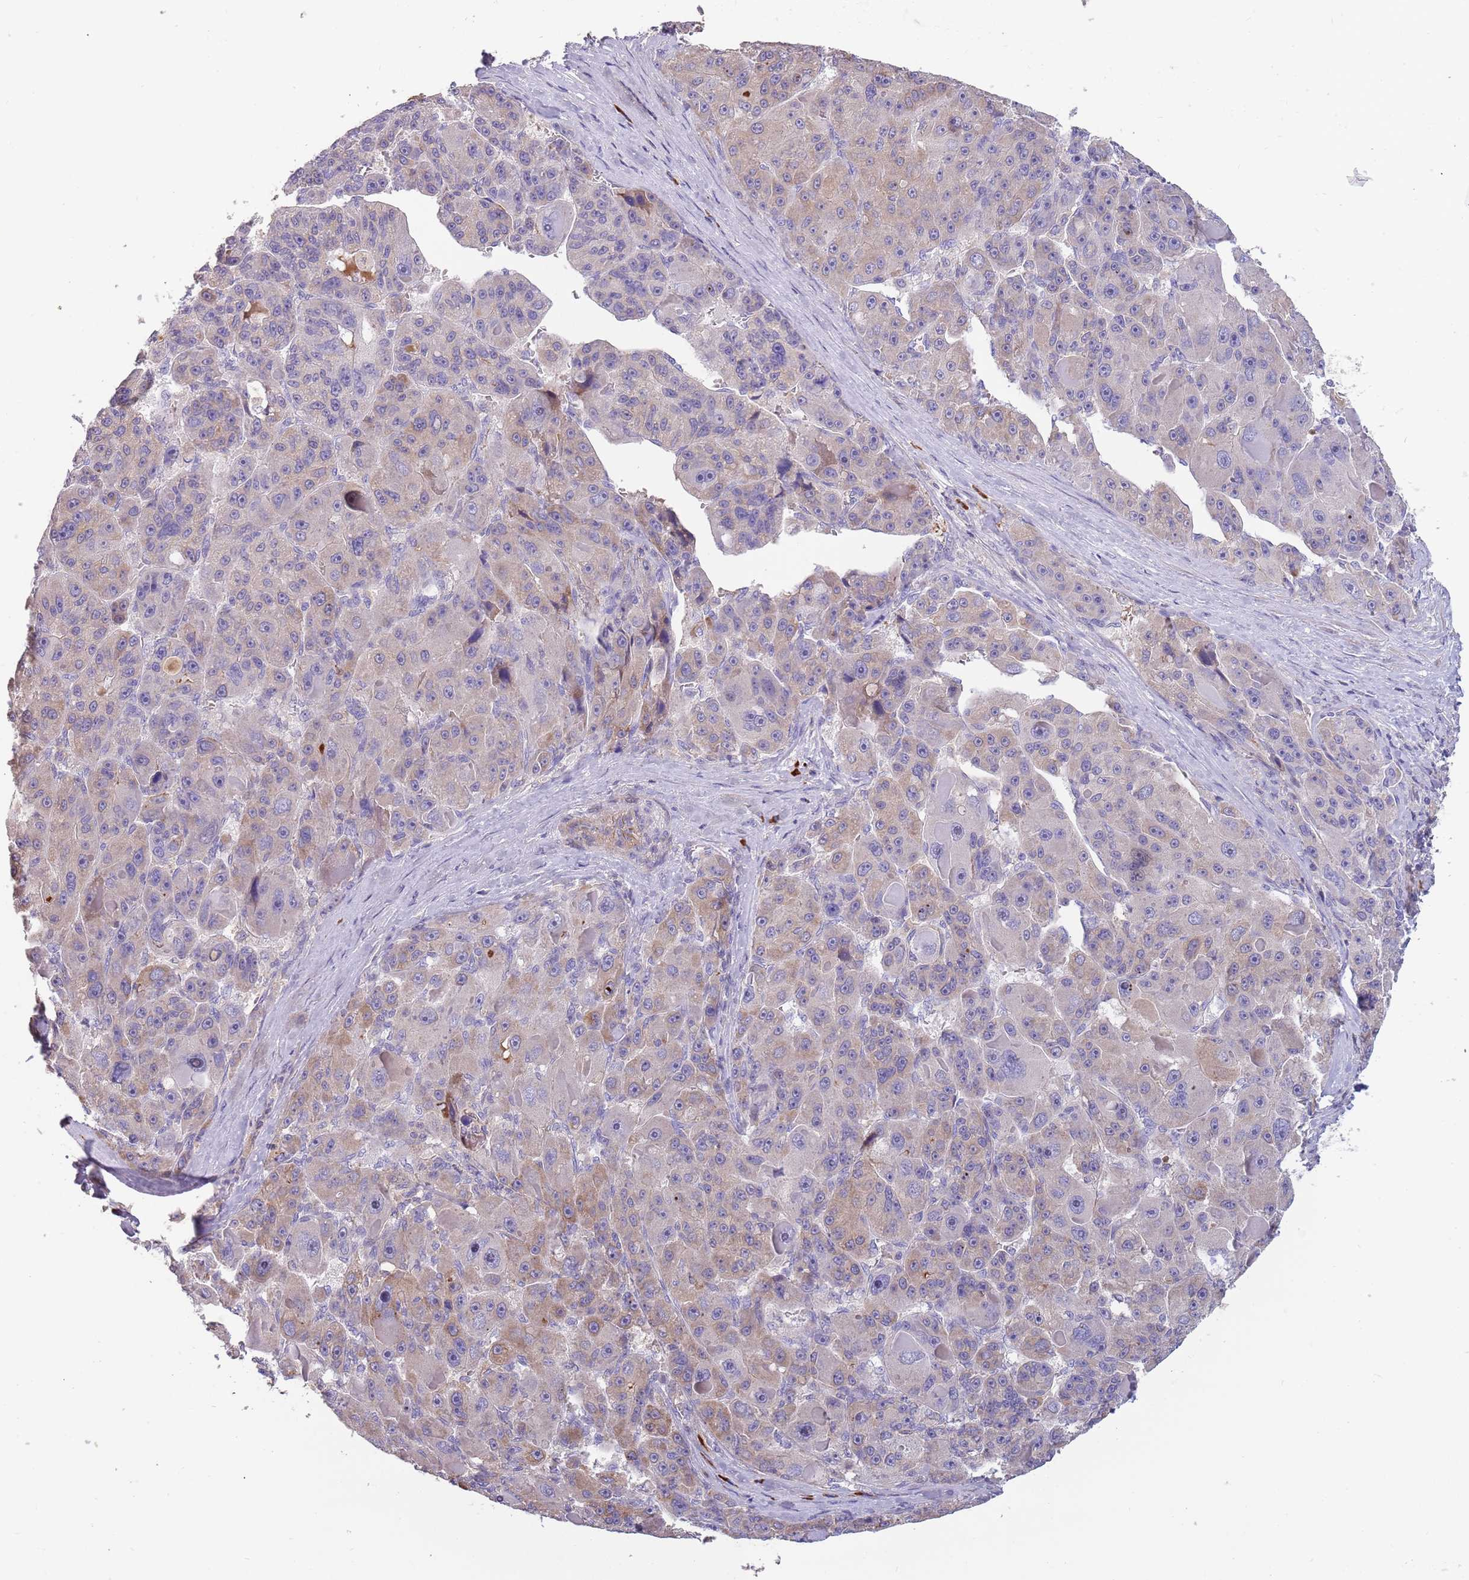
{"staining": {"intensity": "weak", "quantity": "<25%", "location": "cytoplasmic/membranous"}, "tissue": "liver cancer", "cell_type": "Tumor cells", "image_type": "cancer", "snomed": [{"axis": "morphology", "description": "Carcinoma, Hepatocellular, NOS"}, {"axis": "topography", "description": "Liver"}], "caption": "Immunohistochemistry (IHC) histopathology image of neoplastic tissue: human liver cancer (hepatocellular carcinoma) stained with DAB (3,3'-diaminobenzidine) demonstrates no significant protein expression in tumor cells.", "gene": "SUSD1", "patient": {"sex": "male", "age": 76}}